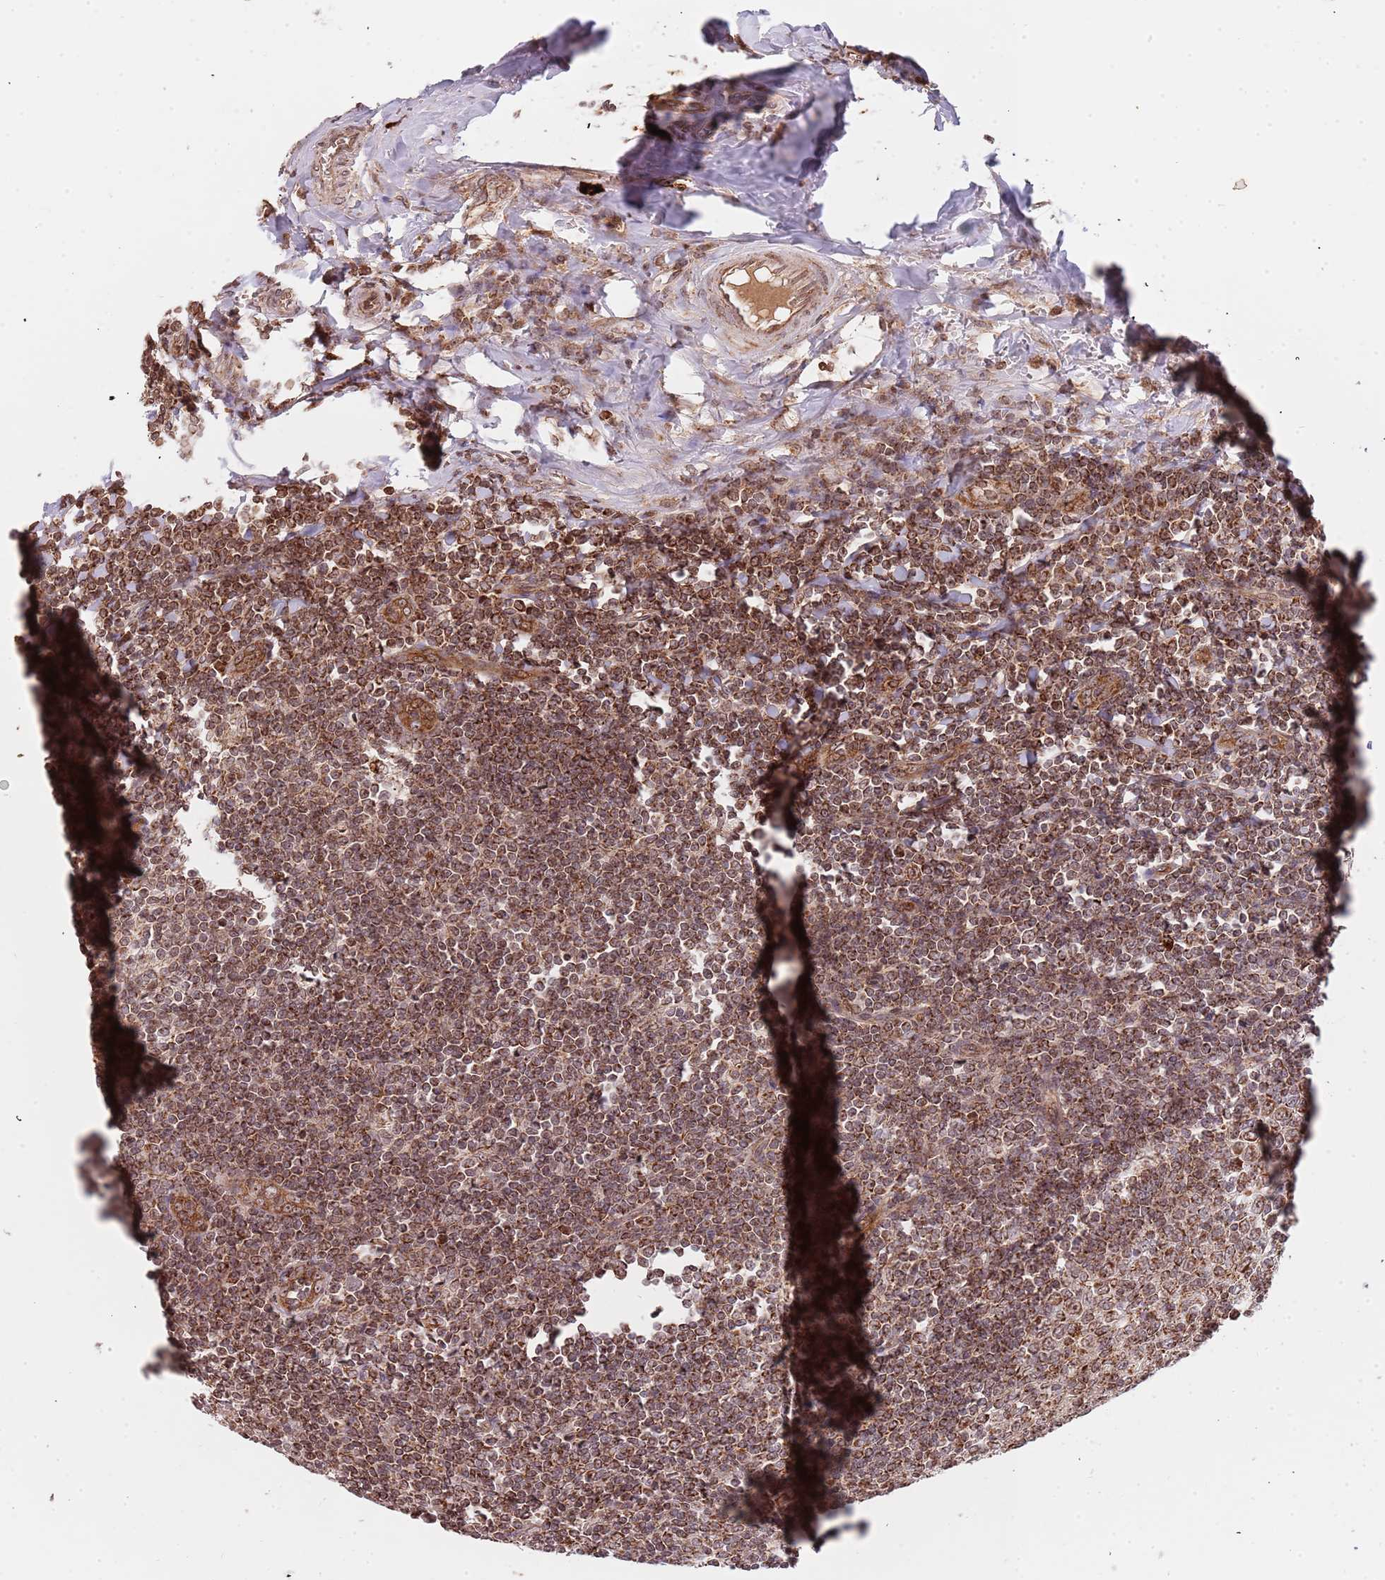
{"staining": {"intensity": "strong", "quantity": ">75%", "location": "cytoplasmic/membranous"}, "tissue": "tonsil", "cell_type": "Germinal center cells", "image_type": "normal", "snomed": [{"axis": "morphology", "description": "Normal tissue, NOS"}, {"axis": "topography", "description": "Tonsil"}], "caption": "Germinal center cells reveal high levels of strong cytoplasmic/membranous expression in approximately >75% of cells in normal human tonsil.", "gene": "DCHS1", "patient": {"sex": "male", "age": 27}}